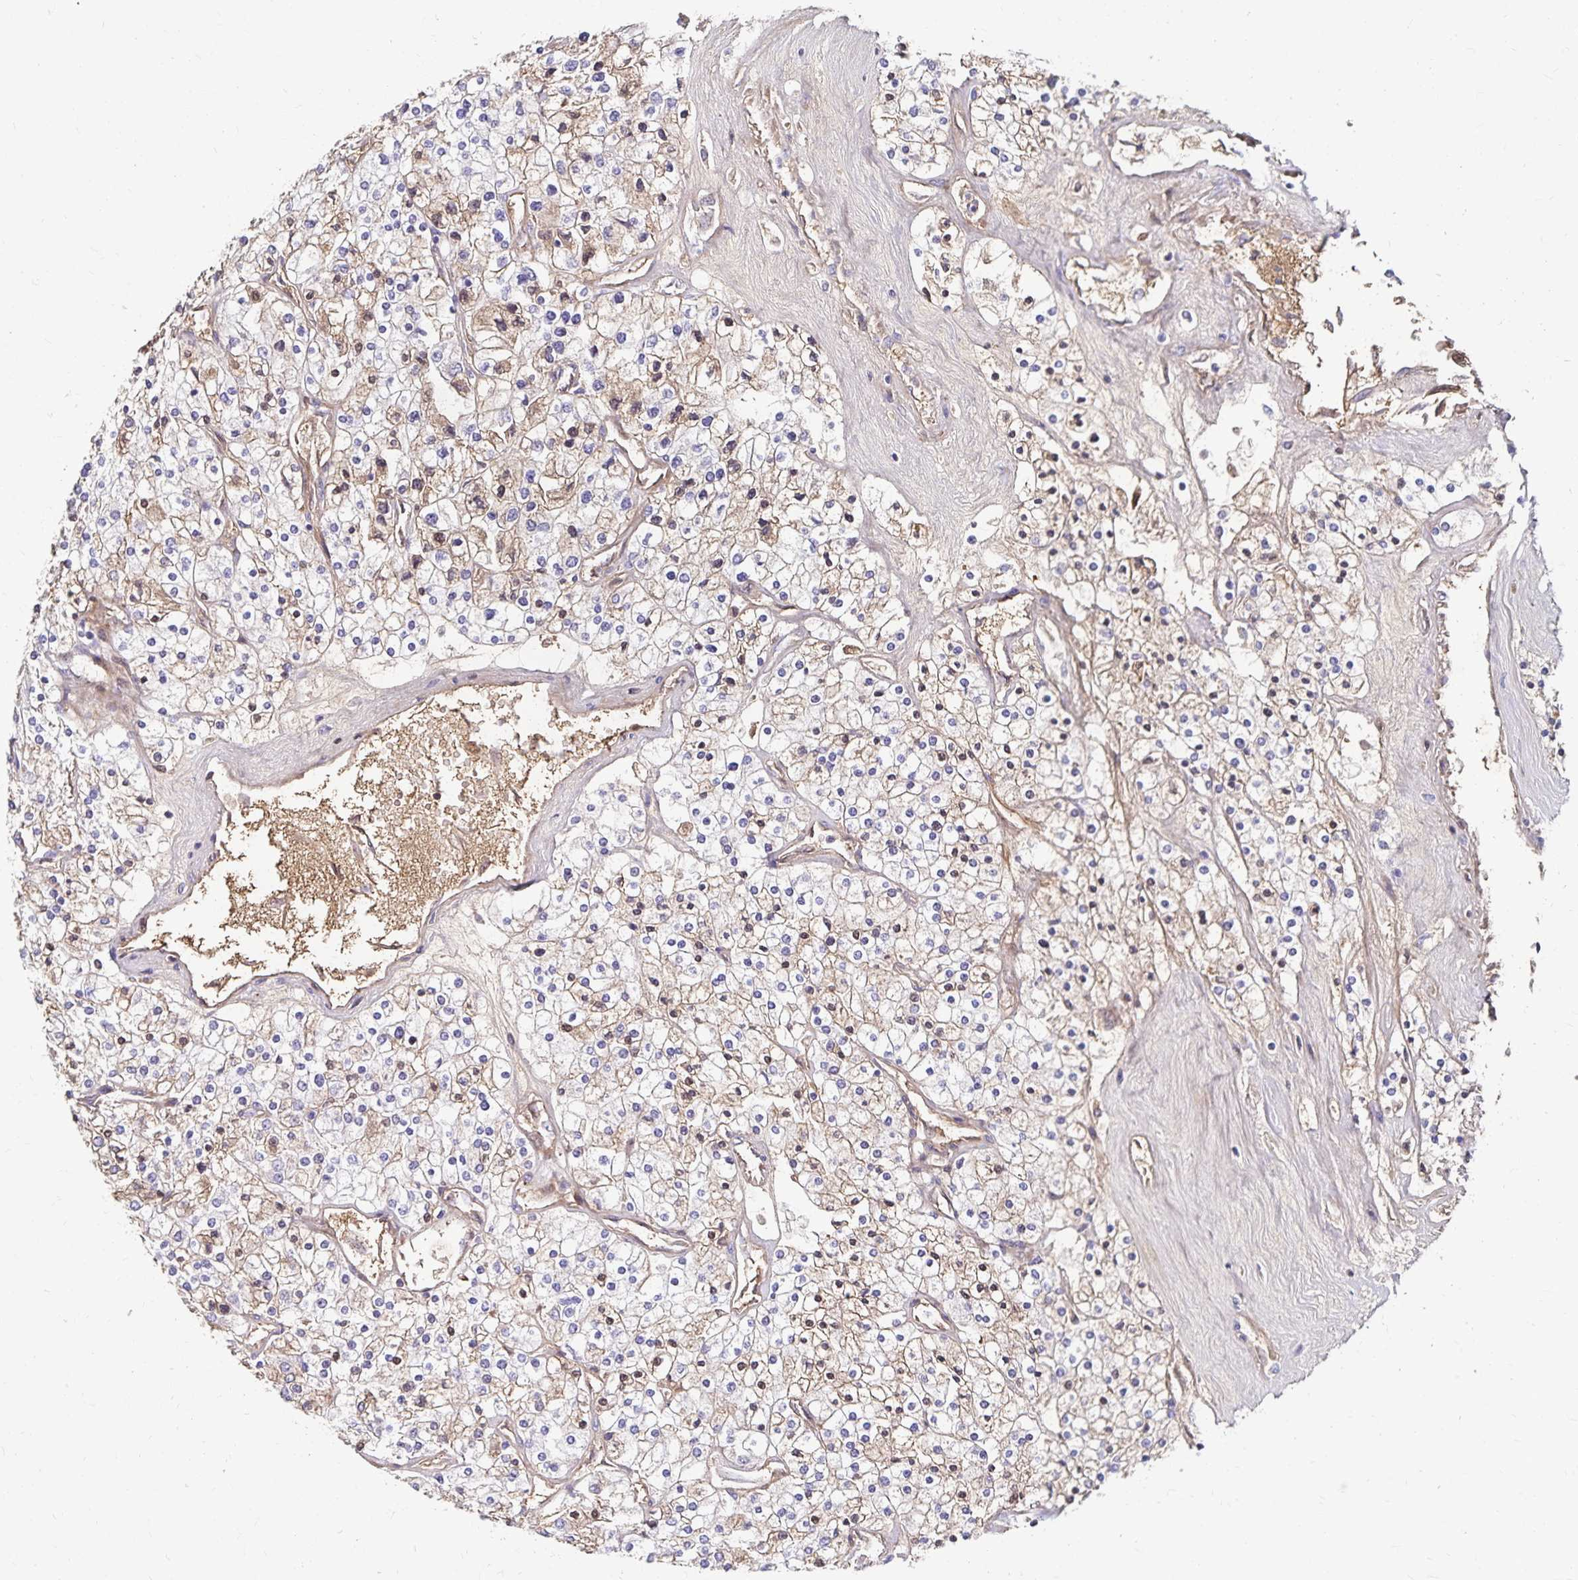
{"staining": {"intensity": "weak", "quantity": "25%-75%", "location": "cytoplasmic/membranous,nuclear"}, "tissue": "renal cancer", "cell_type": "Tumor cells", "image_type": "cancer", "snomed": [{"axis": "morphology", "description": "Adenocarcinoma, NOS"}, {"axis": "topography", "description": "Kidney"}], "caption": "Tumor cells demonstrate low levels of weak cytoplasmic/membranous and nuclear staining in about 25%-75% of cells in human adenocarcinoma (renal).", "gene": "PAX5", "patient": {"sex": "male", "age": 80}}